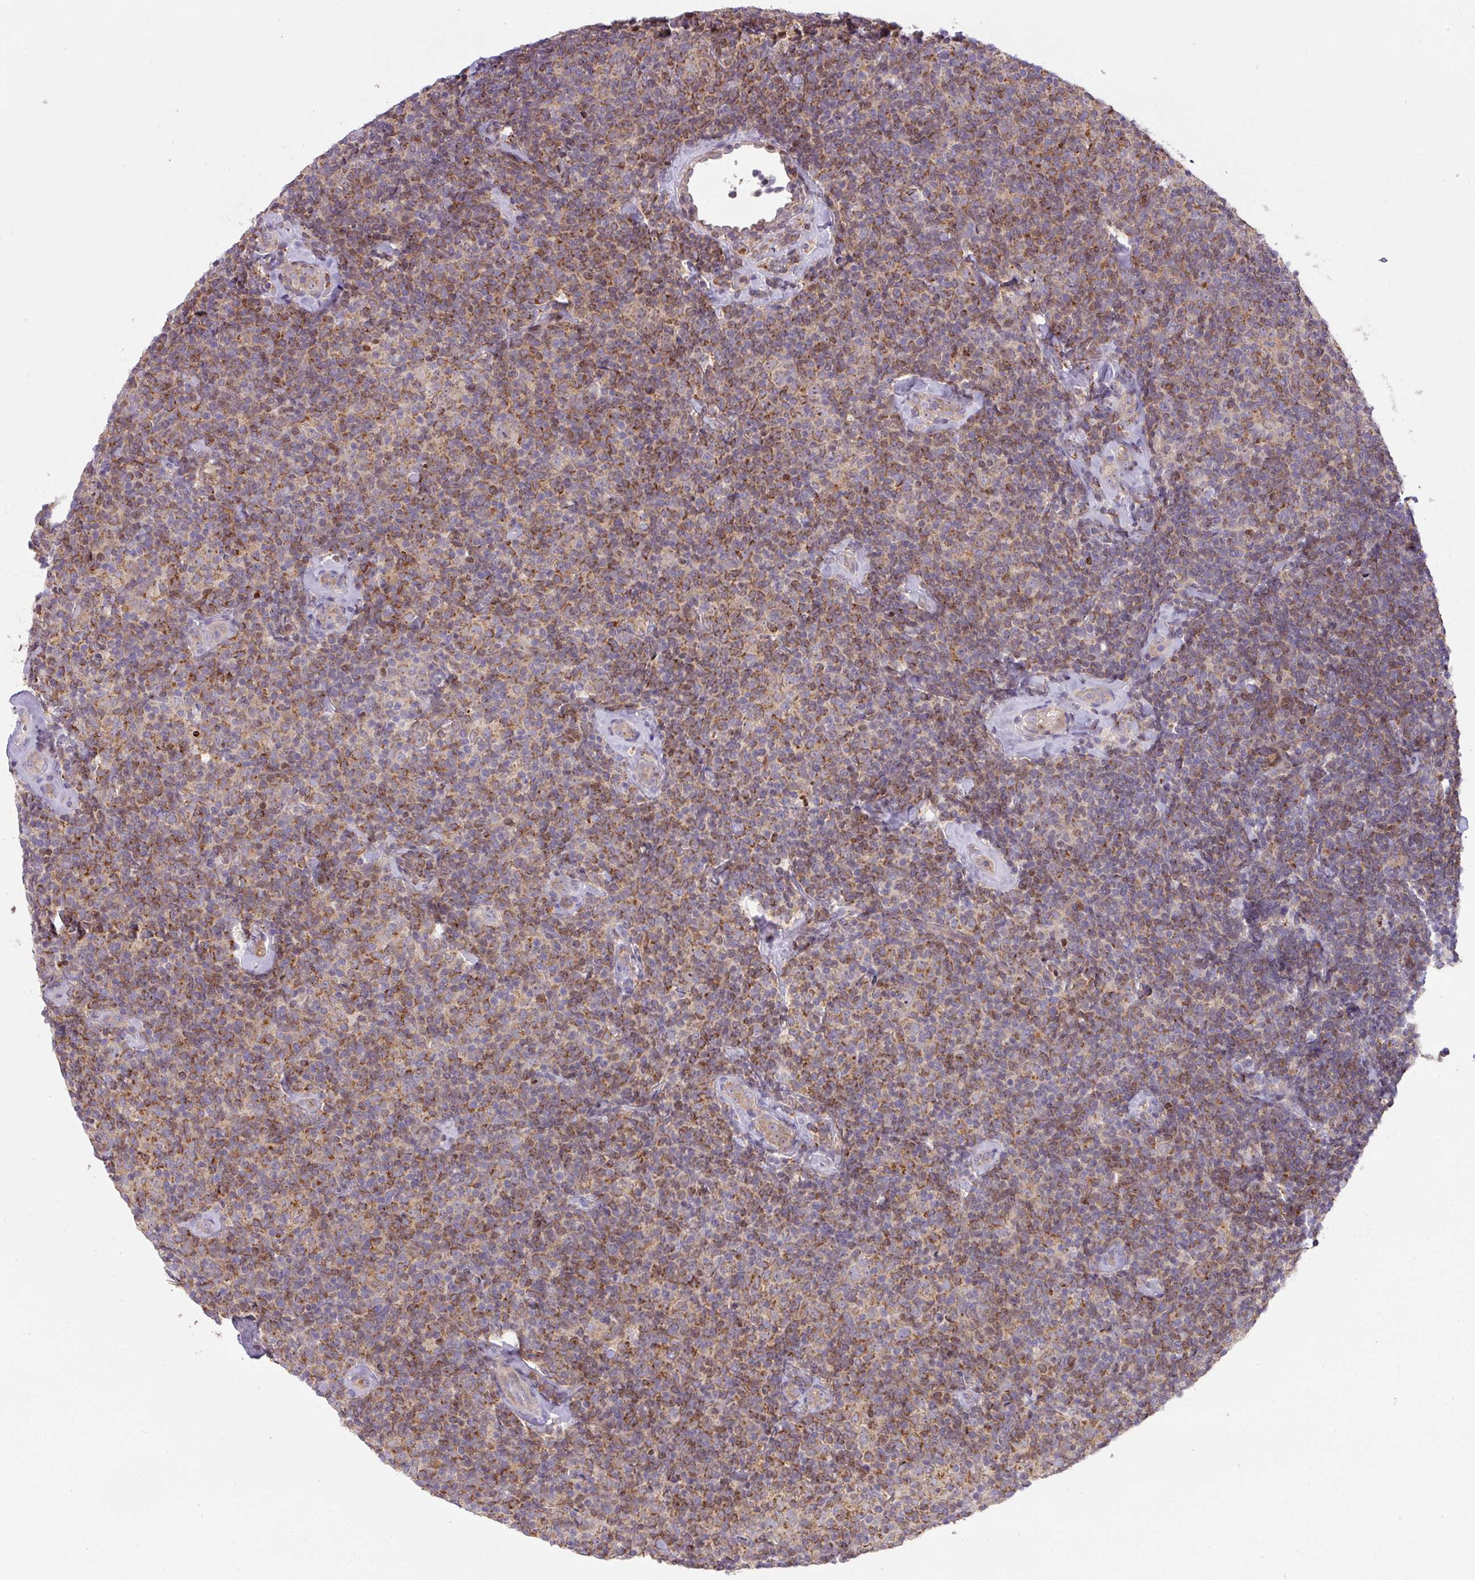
{"staining": {"intensity": "moderate", "quantity": ">75%", "location": "cytoplasmic/membranous"}, "tissue": "lymphoma", "cell_type": "Tumor cells", "image_type": "cancer", "snomed": [{"axis": "morphology", "description": "Malignant lymphoma, non-Hodgkin's type, Low grade"}, {"axis": "topography", "description": "Lymph node"}], "caption": "Malignant lymphoma, non-Hodgkin's type (low-grade) stained for a protein (brown) demonstrates moderate cytoplasmic/membranous positive staining in approximately >75% of tumor cells.", "gene": "ZNF394", "patient": {"sex": "female", "age": 56}}